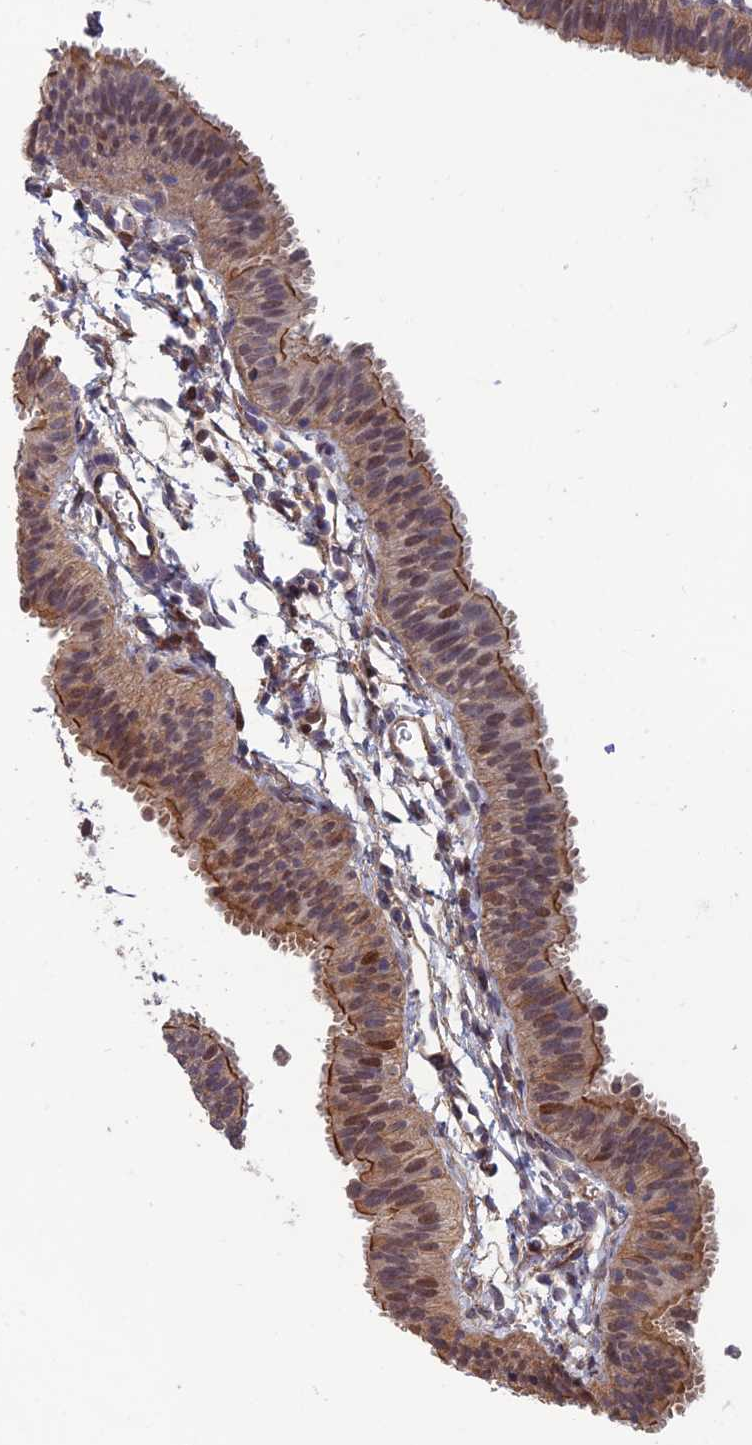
{"staining": {"intensity": "moderate", "quantity": ">75%", "location": "cytoplasmic/membranous,nuclear"}, "tissue": "fallopian tube", "cell_type": "Glandular cells", "image_type": "normal", "snomed": [{"axis": "morphology", "description": "Normal tissue, NOS"}, {"axis": "topography", "description": "Fallopian tube"}], "caption": "This image demonstrates immunohistochemistry (IHC) staining of normal human fallopian tube, with medium moderate cytoplasmic/membranous,nuclear expression in approximately >75% of glandular cells.", "gene": "CCDC183", "patient": {"sex": "female", "age": 35}}